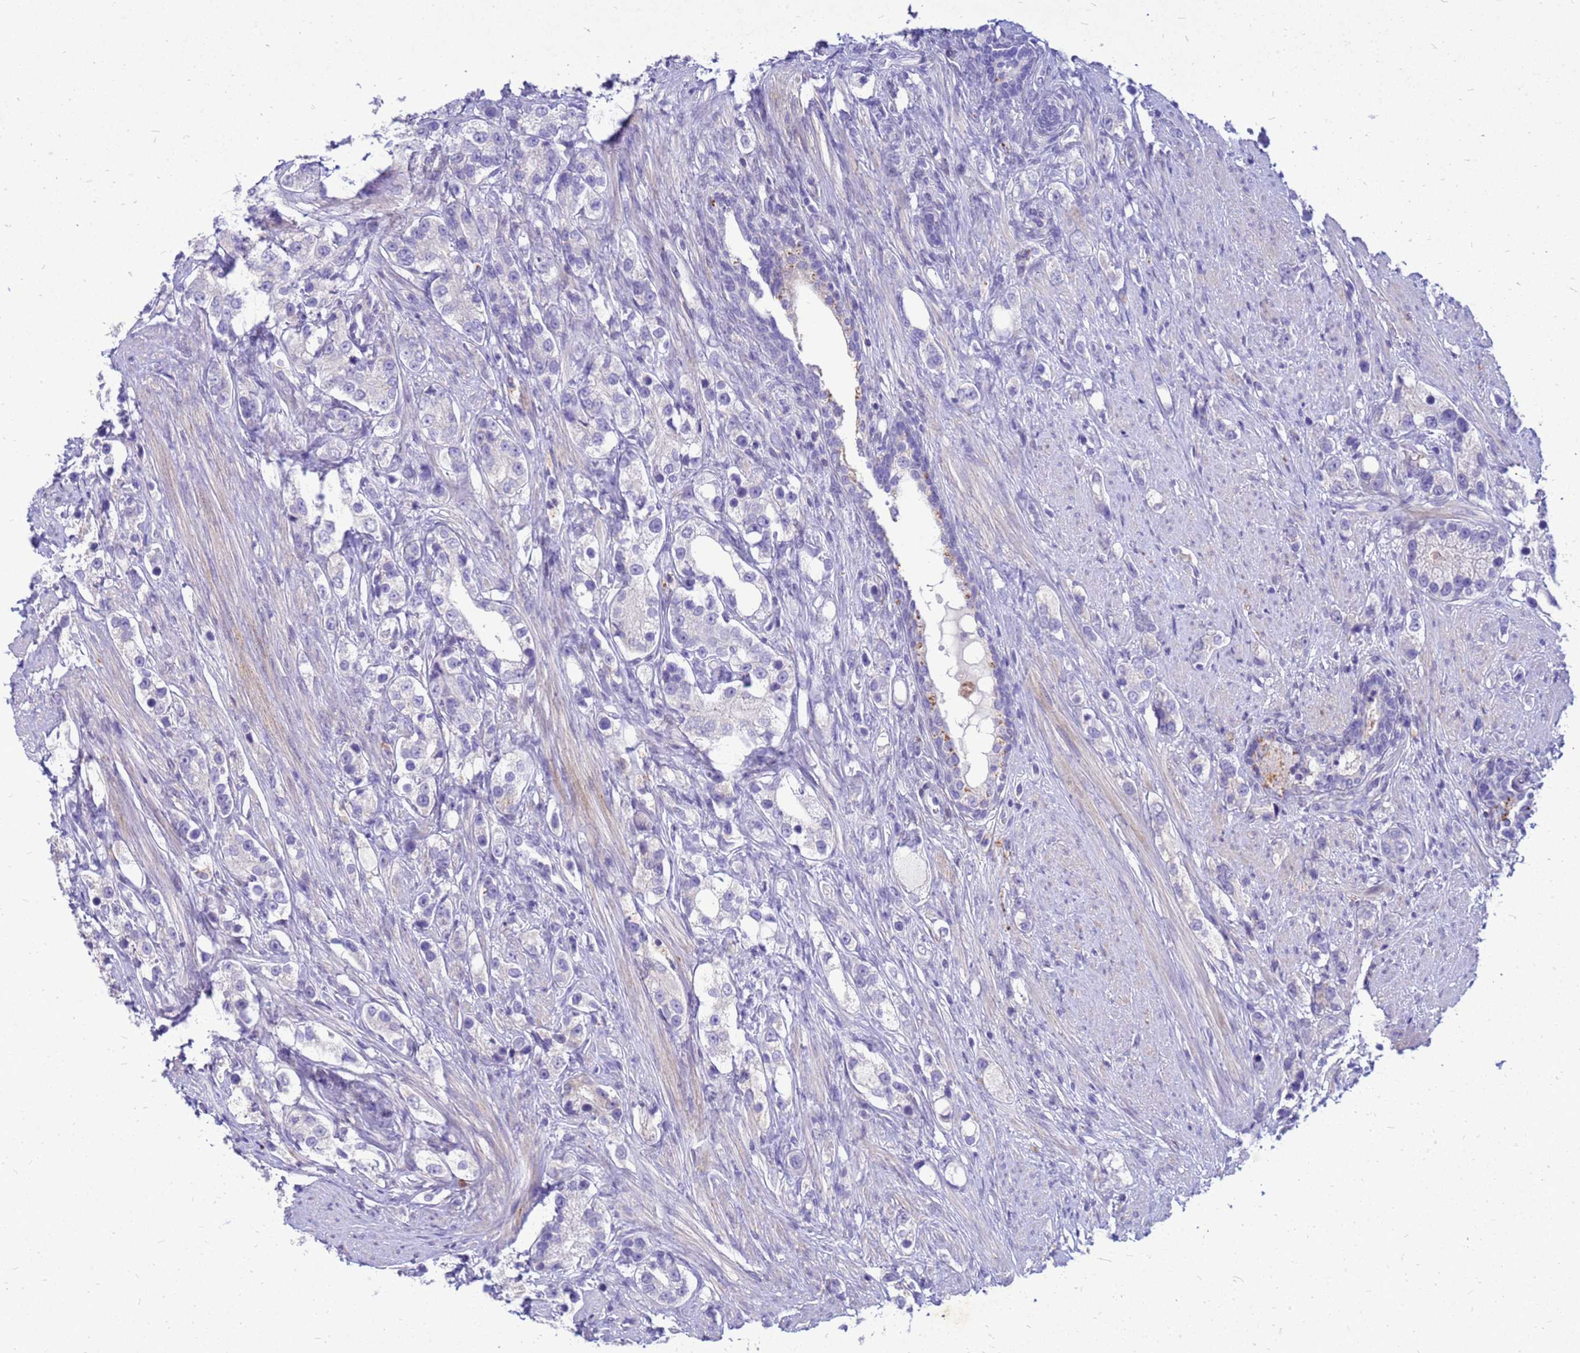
{"staining": {"intensity": "negative", "quantity": "none", "location": "none"}, "tissue": "prostate cancer", "cell_type": "Tumor cells", "image_type": "cancer", "snomed": [{"axis": "morphology", "description": "Adenocarcinoma, High grade"}, {"axis": "topography", "description": "Prostate"}], "caption": "The photomicrograph exhibits no significant expression in tumor cells of prostate cancer (high-grade adenocarcinoma).", "gene": "AKR1C1", "patient": {"sex": "male", "age": 63}}